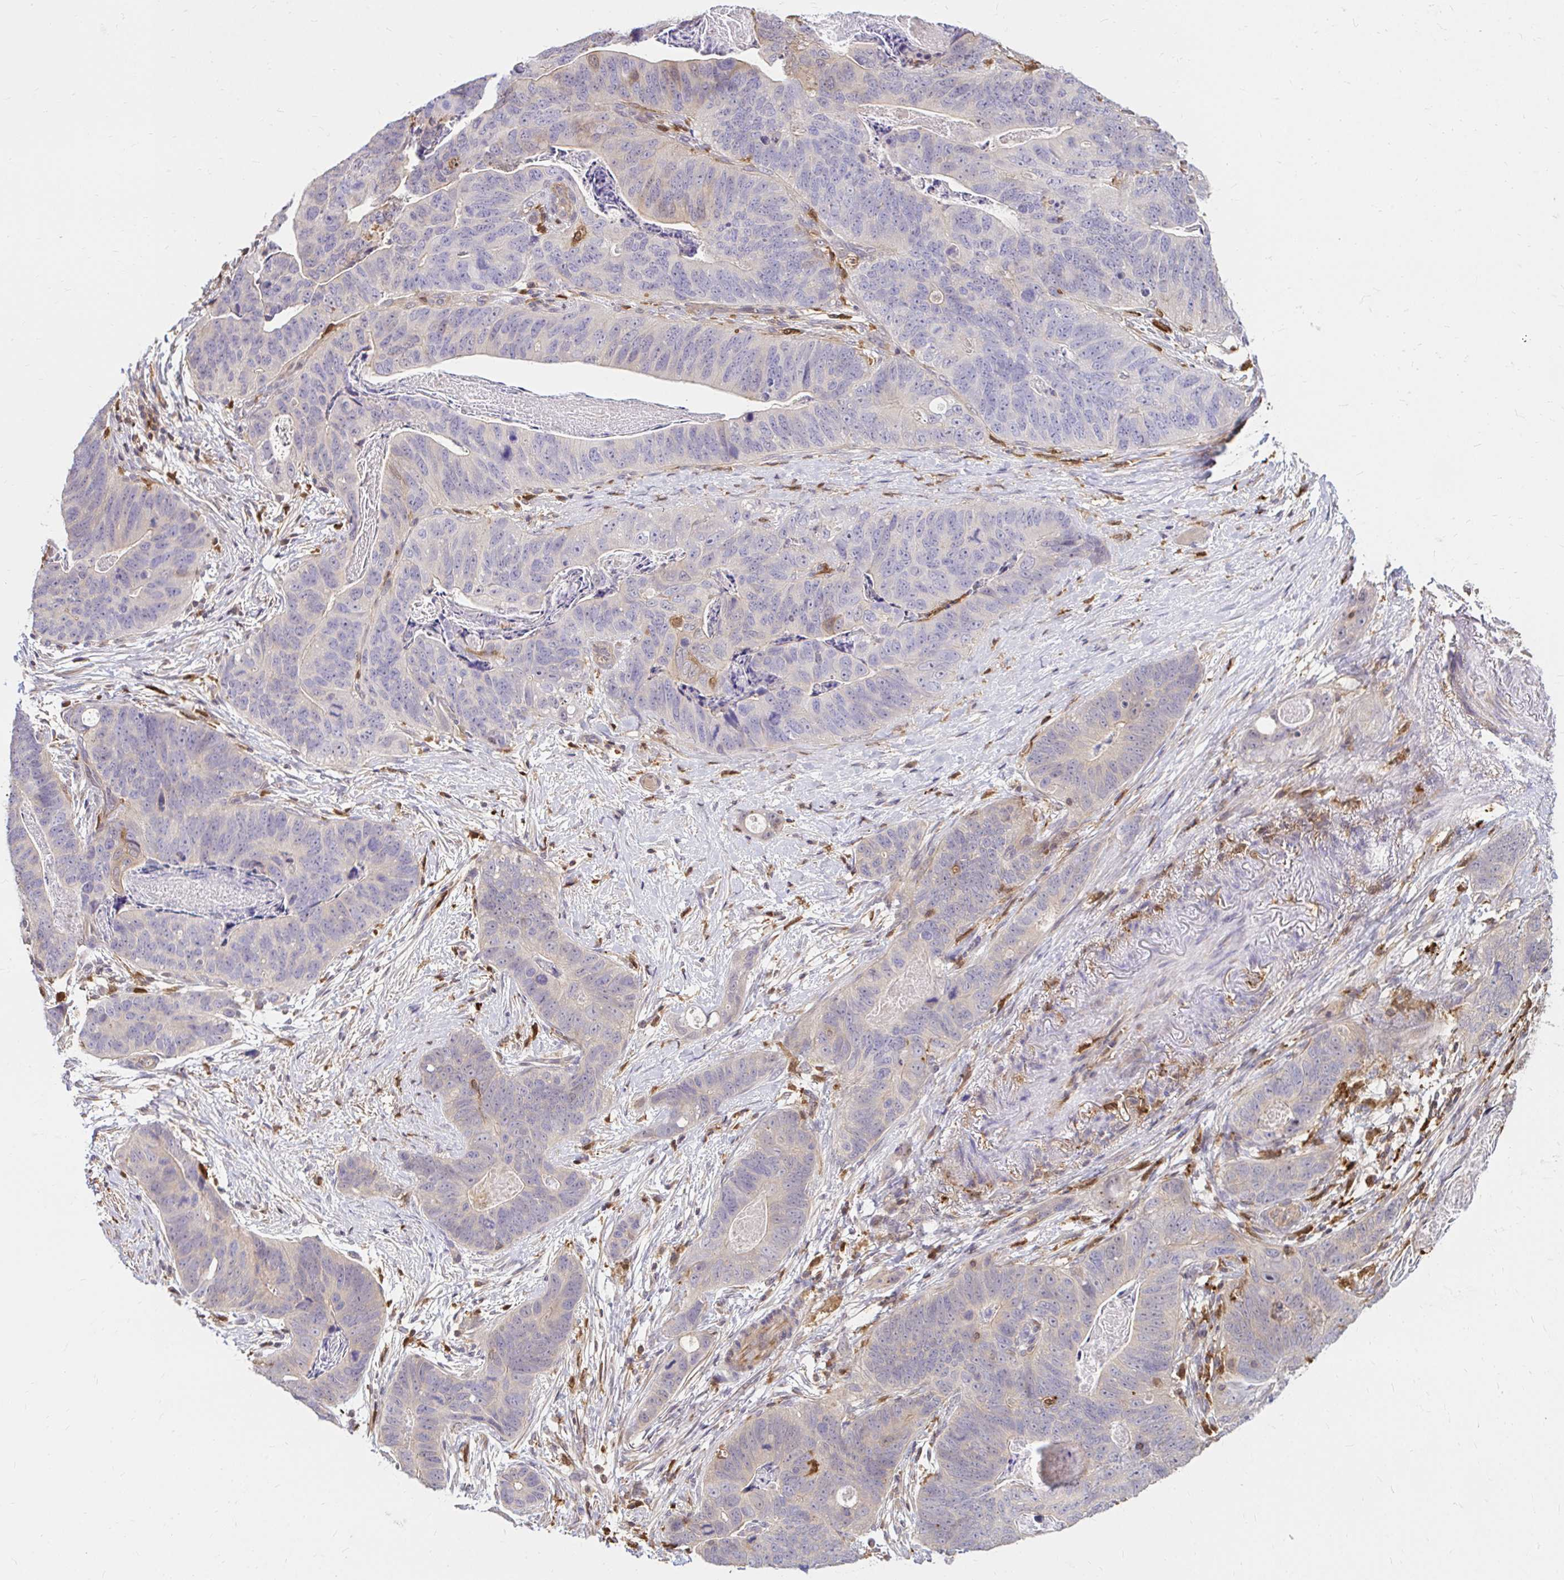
{"staining": {"intensity": "negative", "quantity": "none", "location": "none"}, "tissue": "stomach cancer", "cell_type": "Tumor cells", "image_type": "cancer", "snomed": [{"axis": "morphology", "description": "Normal tissue, NOS"}, {"axis": "morphology", "description": "Adenocarcinoma, NOS"}, {"axis": "topography", "description": "Stomach"}], "caption": "The histopathology image reveals no significant staining in tumor cells of stomach cancer.", "gene": "PYCARD", "patient": {"sex": "female", "age": 89}}